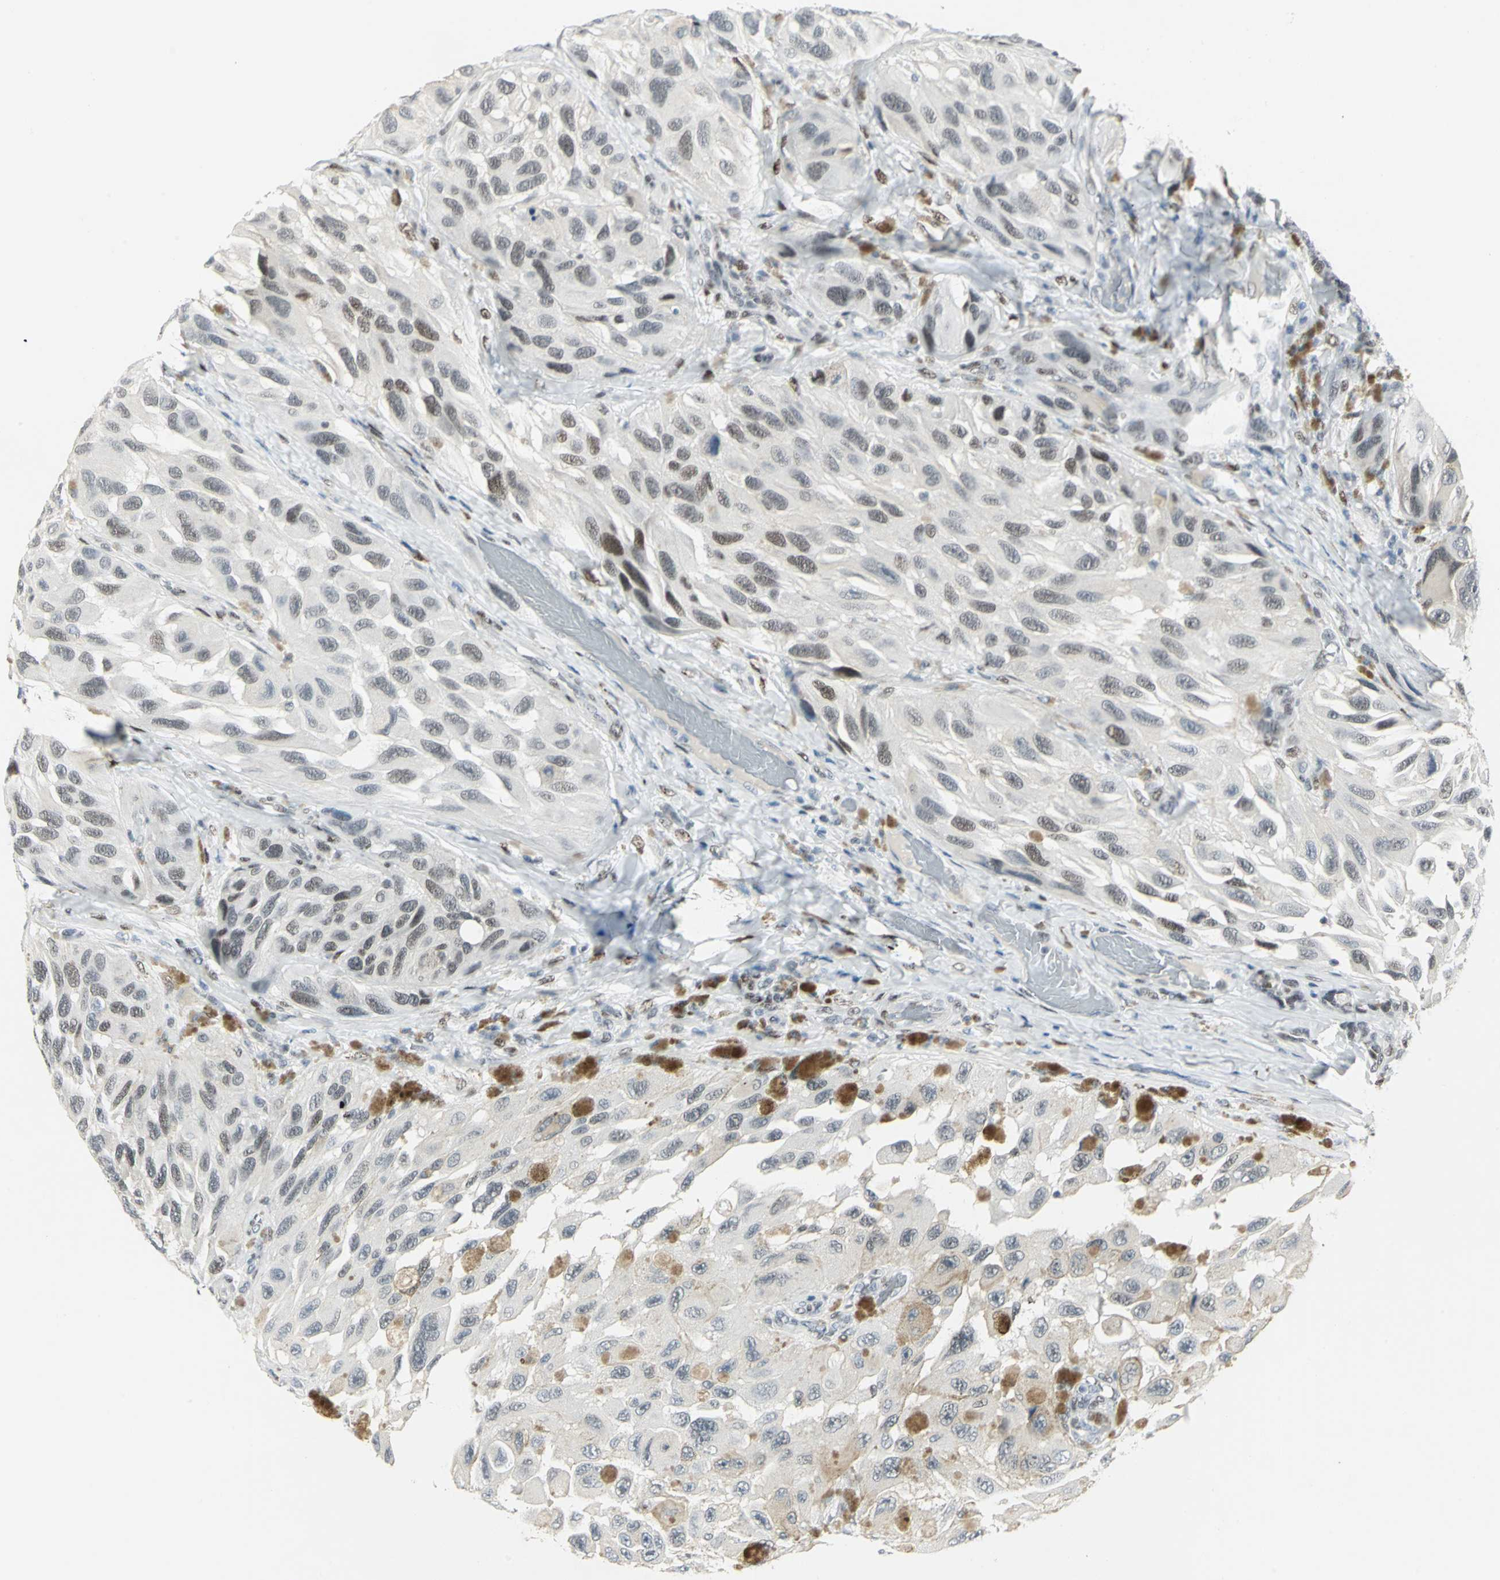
{"staining": {"intensity": "weak", "quantity": "25%-75%", "location": "nuclear"}, "tissue": "melanoma", "cell_type": "Tumor cells", "image_type": "cancer", "snomed": [{"axis": "morphology", "description": "Malignant melanoma, NOS"}, {"axis": "topography", "description": "Skin"}], "caption": "The image displays immunohistochemical staining of melanoma. There is weak nuclear staining is appreciated in about 25%-75% of tumor cells. Nuclei are stained in blue.", "gene": "MEIS2", "patient": {"sex": "female", "age": 73}}